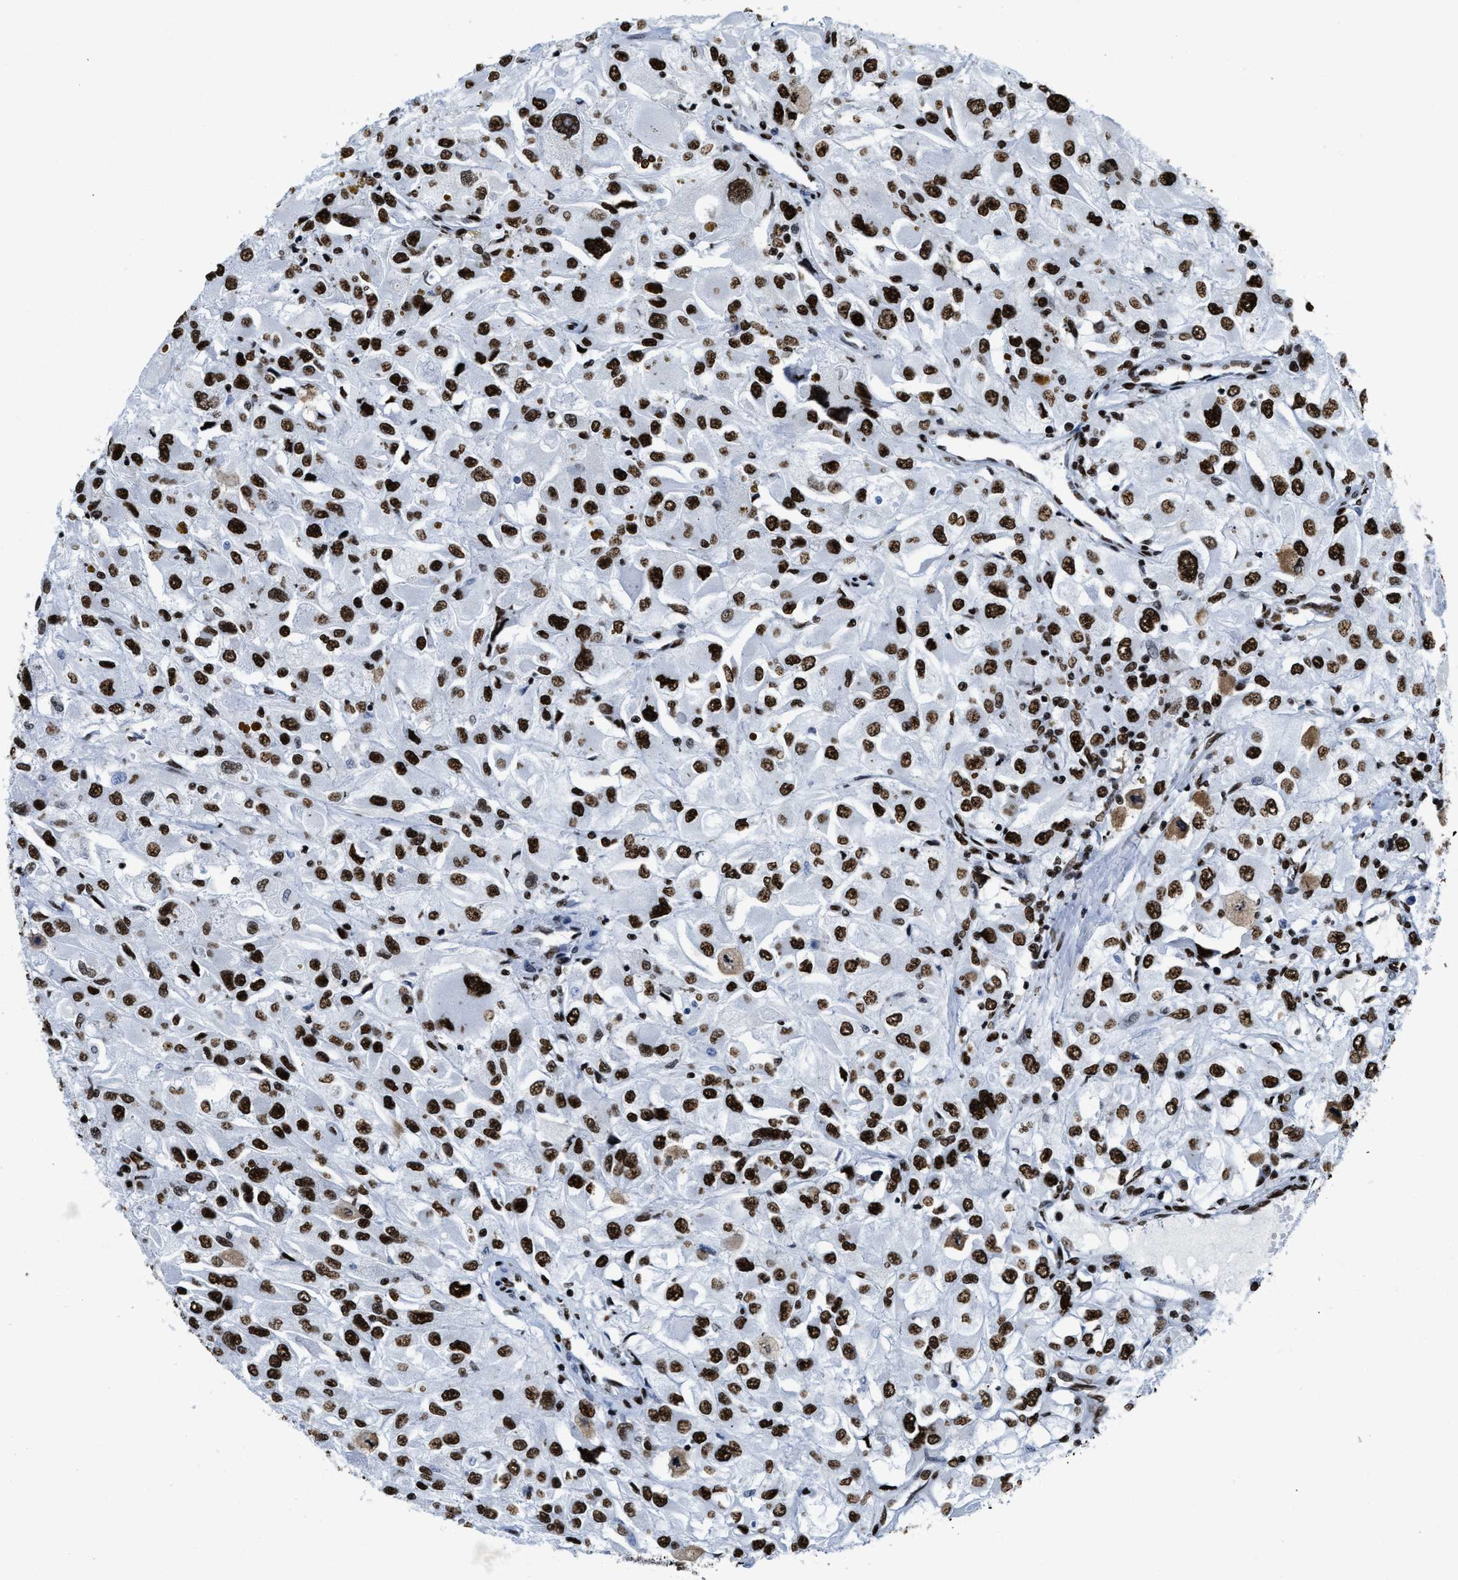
{"staining": {"intensity": "strong", "quantity": ">75%", "location": "nuclear"}, "tissue": "renal cancer", "cell_type": "Tumor cells", "image_type": "cancer", "snomed": [{"axis": "morphology", "description": "Adenocarcinoma, NOS"}, {"axis": "topography", "description": "Kidney"}], "caption": "Immunohistochemical staining of human adenocarcinoma (renal) shows strong nuclear protein staining in approximately >75% of tumor cells.", "gene": "SMARCC2", "patient": {"sex": "female", "age": 52}}